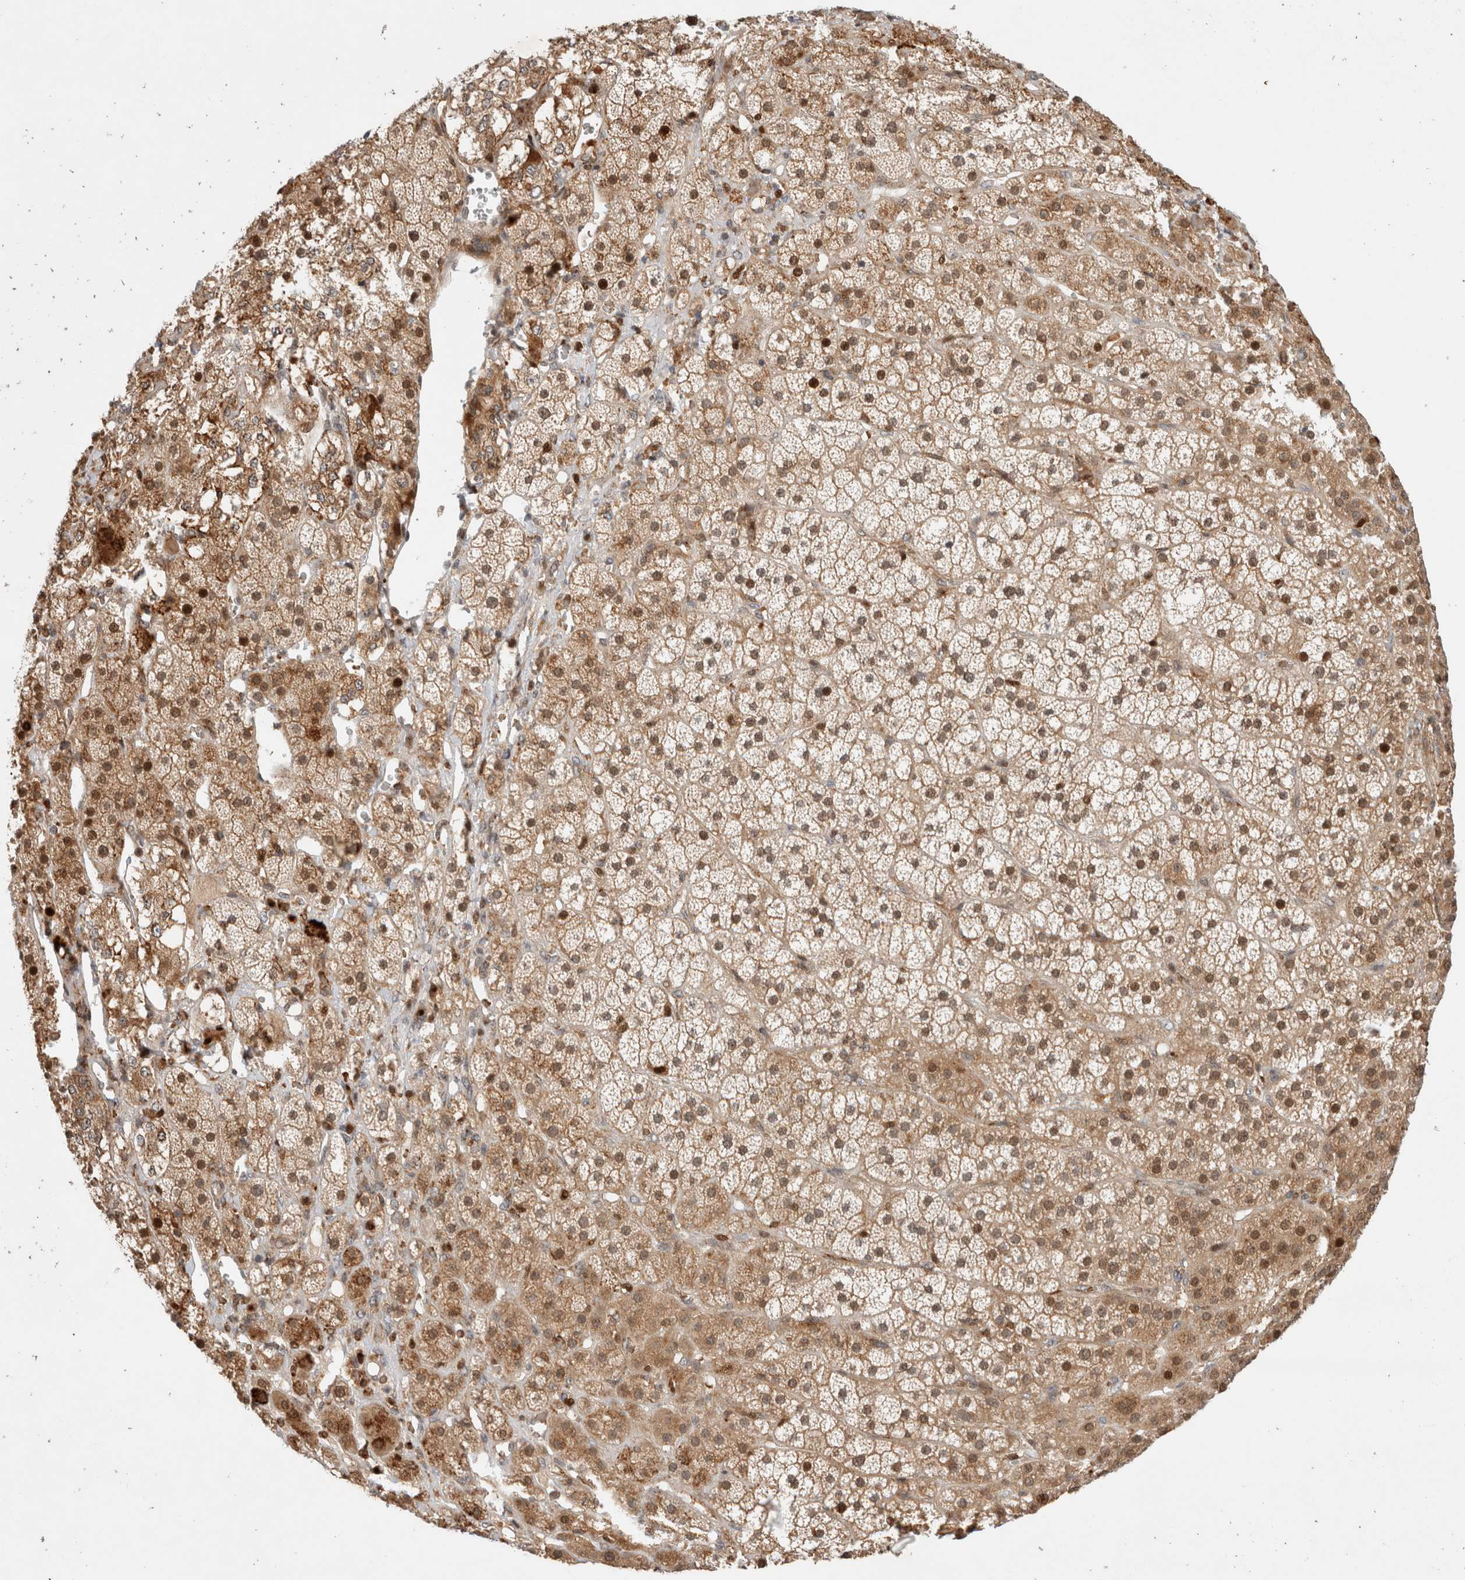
{"staining": {"intensity": "strong", "quantity": ">75%", "location": "cytoplasmic/membranous,nuclear"}, "tissue": "adrenal gland", "cell_type": "Glandular cells", "image_type": "normal", "snomed": [{"axis": "morphology", "description": "Normal tissue, NOS"}, {"axis": "topography", "description": "Adrenal gland"}], "caption": "Immunohistochemical staining of normal human adrenal gland reveals strong cytoplasmic/membranous,nuclear protein positivity in about >75% of glandular cells.", "gene": "OTUD6B", "patient": {"sex": "male", "age": 57}}